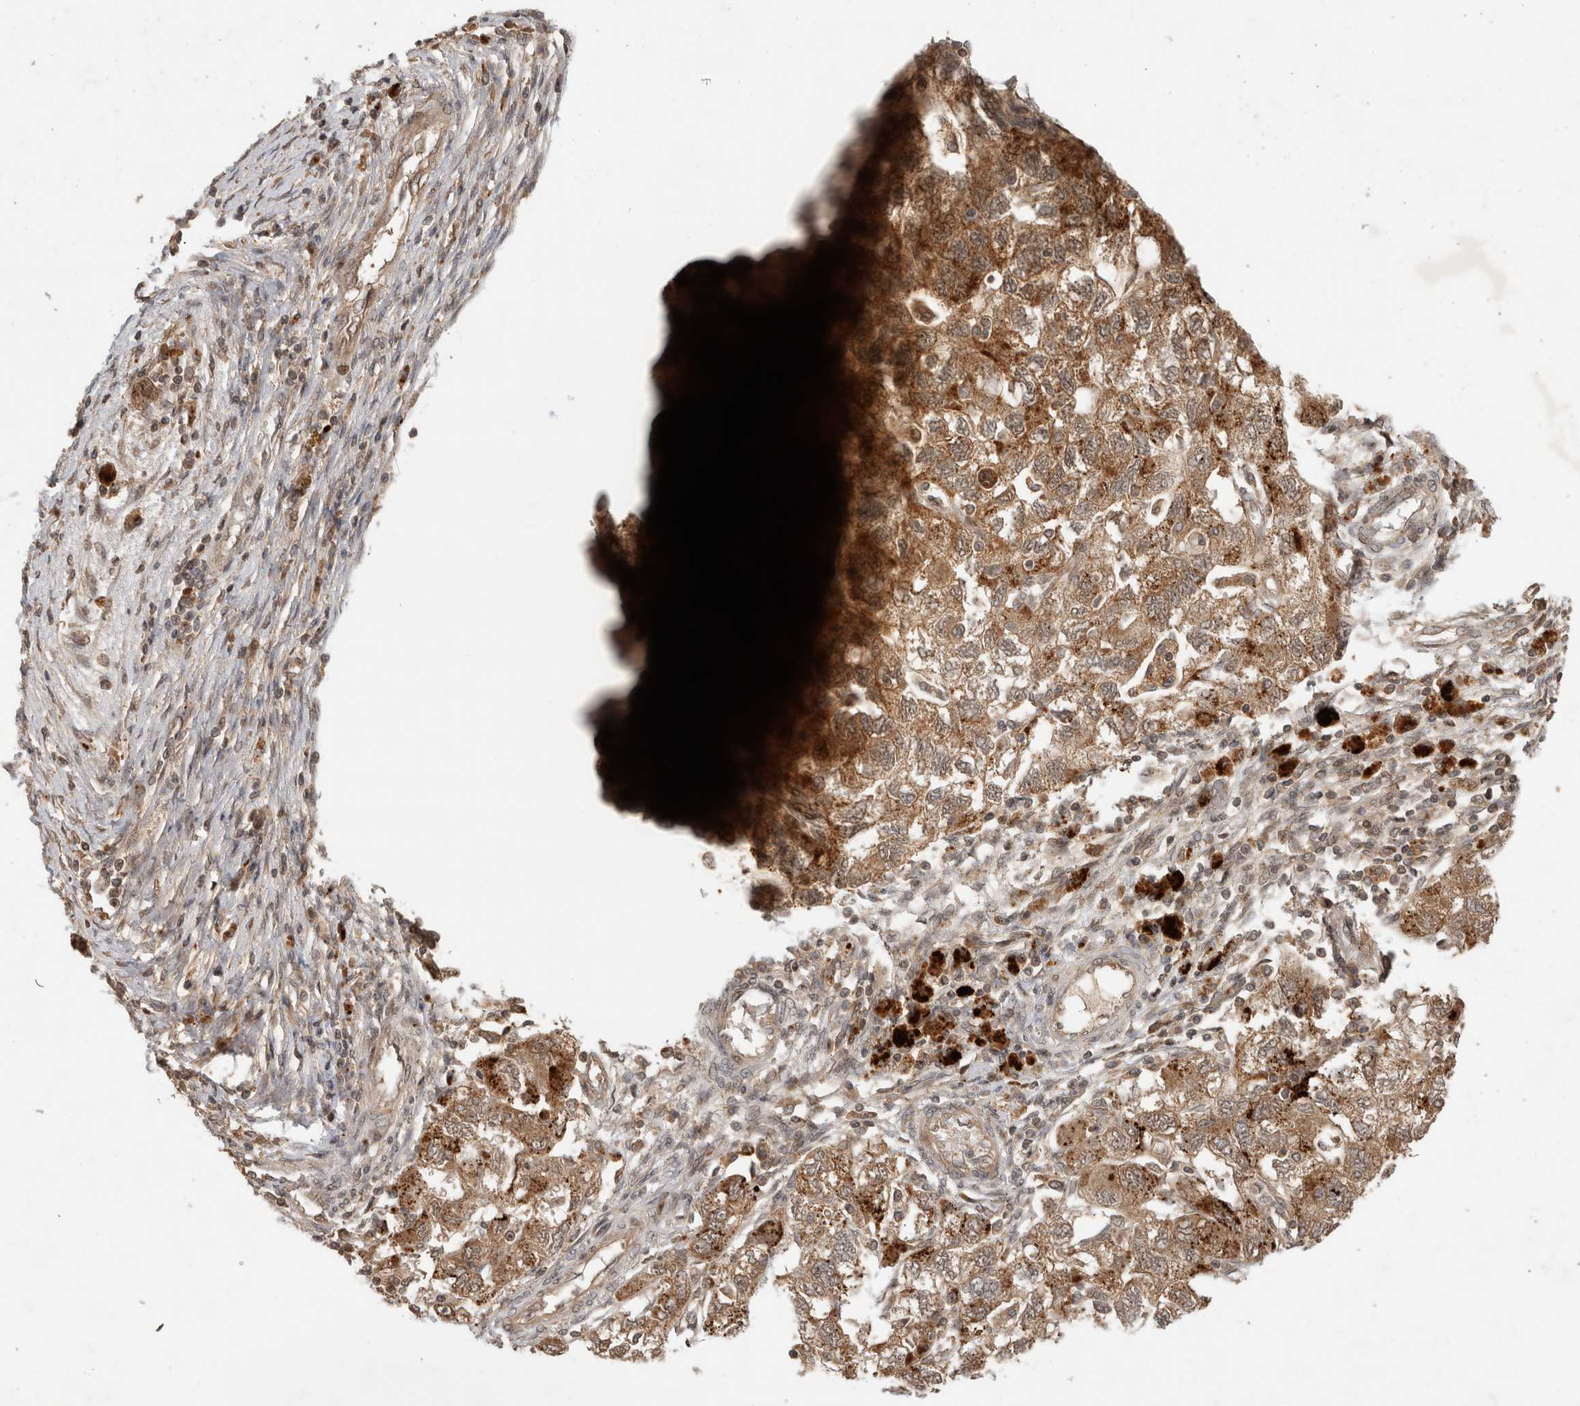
{"staining": {"intensity": "moderate", "quantity": ">75%", "location": "cytoplasmic/membranous"}, "tissue": "ovarian cancer", "cell_type": "Tumor cells", "image_type": "cancer", "snomed": [{"axis": "morphology", "description": "Carcinoma, NOS"}, {"axis": "morphology", "description": "Cystadenocarcinoma, serous, NOS"}, {"axis": "topography", "description": "Ovary"}], "caption": "A histopathology image of ovarian cancer stained for a protein shows moderate cytoplasmic/membranous brown staining in tumor cells.", "gene": "PITPNC1", "patient": {"sex": "female", "age": 69}}